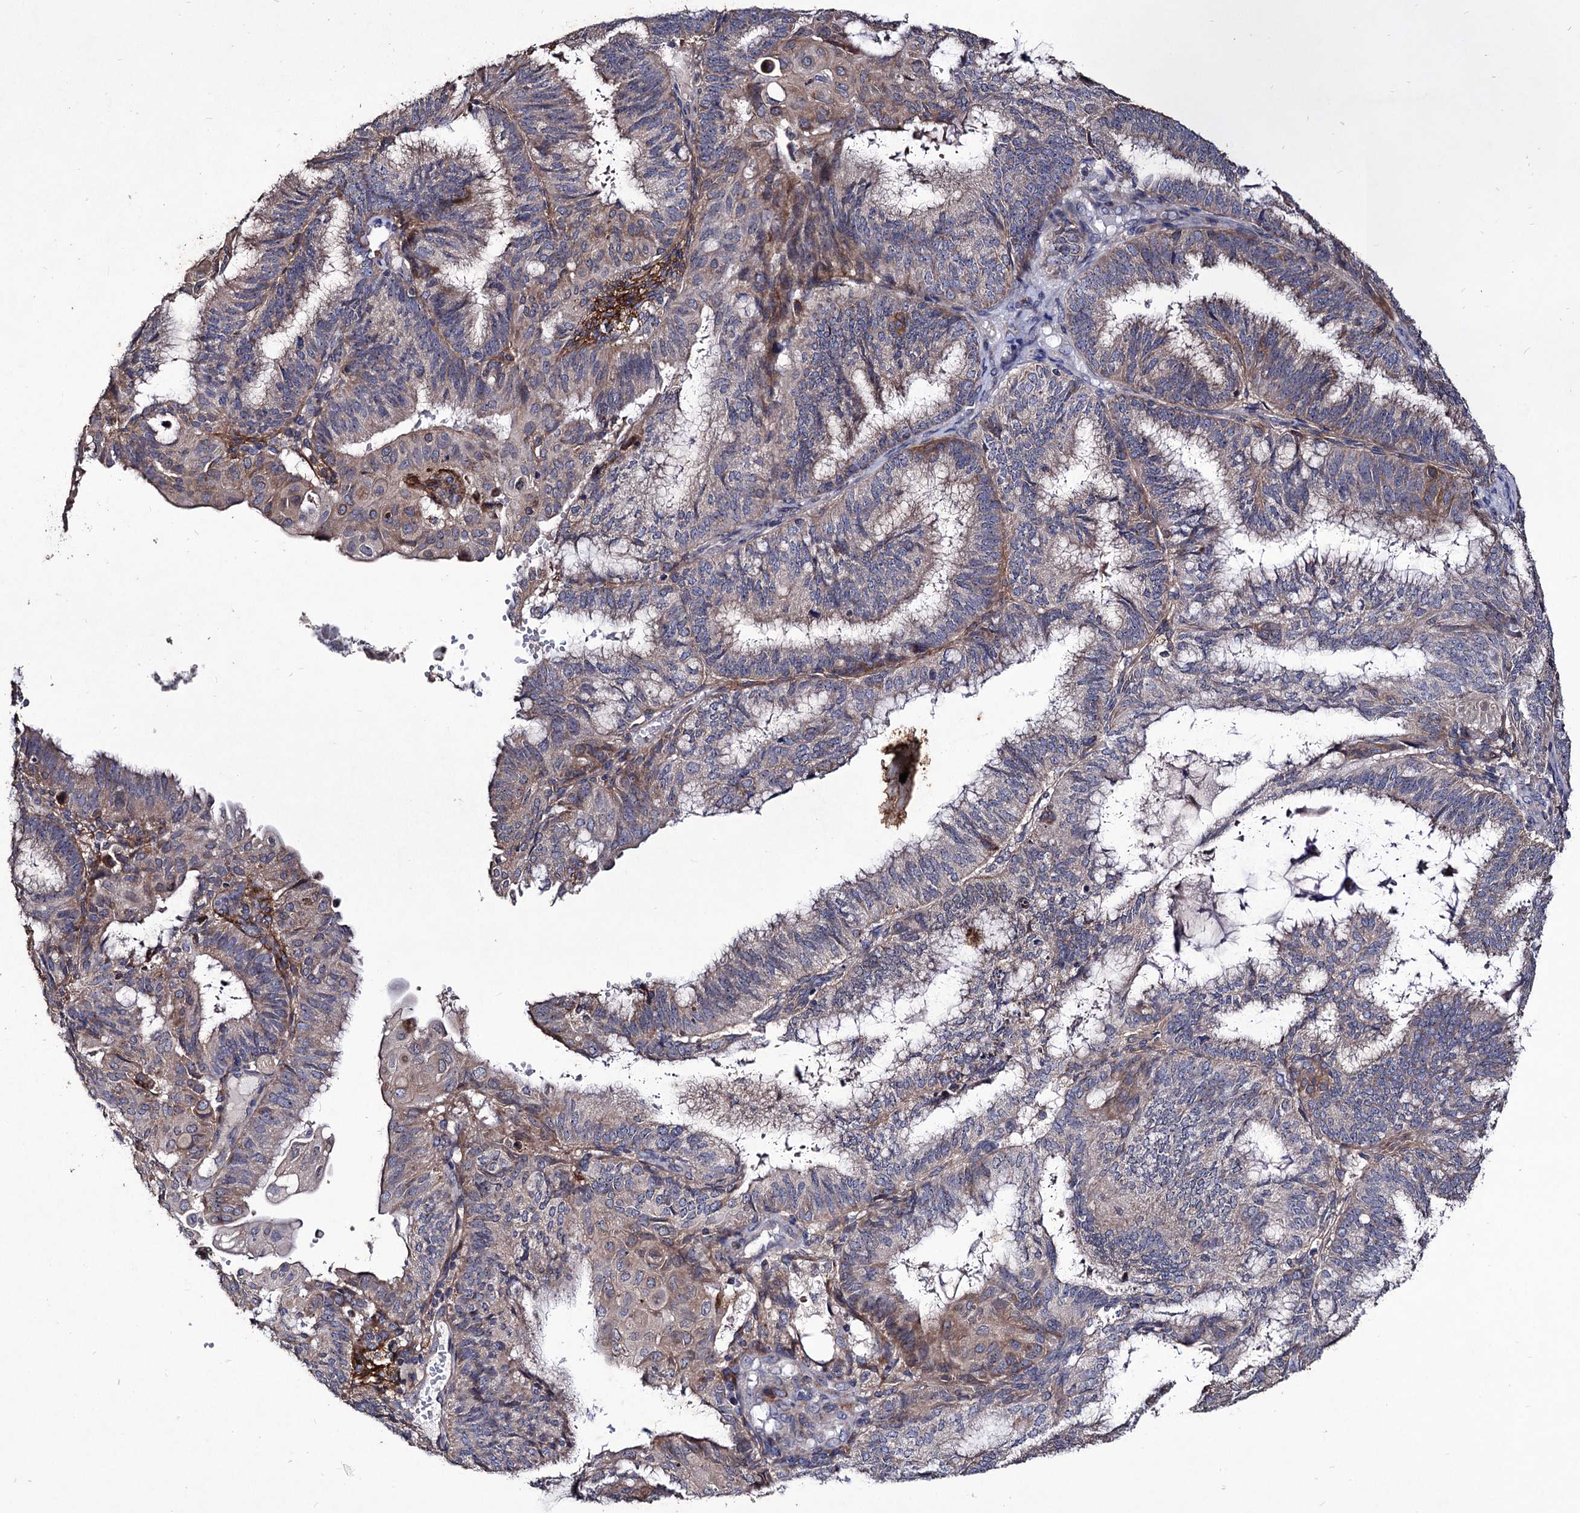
{"staining": {"intensity": "weak", "quantity": "<25%", "location": "cytoplasmic/membranous"}, "tissue": "endometrial cancer", "cell_type": "Tumor cells", "image_type": "cancer", "snomed": [{"axis": "morphology", "description": "Adenocarcinoma, NOS"}, {"axis": "topography", "description": "Endometrium"}], "caption": "Tumor cells show no significant protein staining in endometrial adenocarcinoma.", "gene": "MYO1H", "patient": {"sex": "female", "age": 49}}